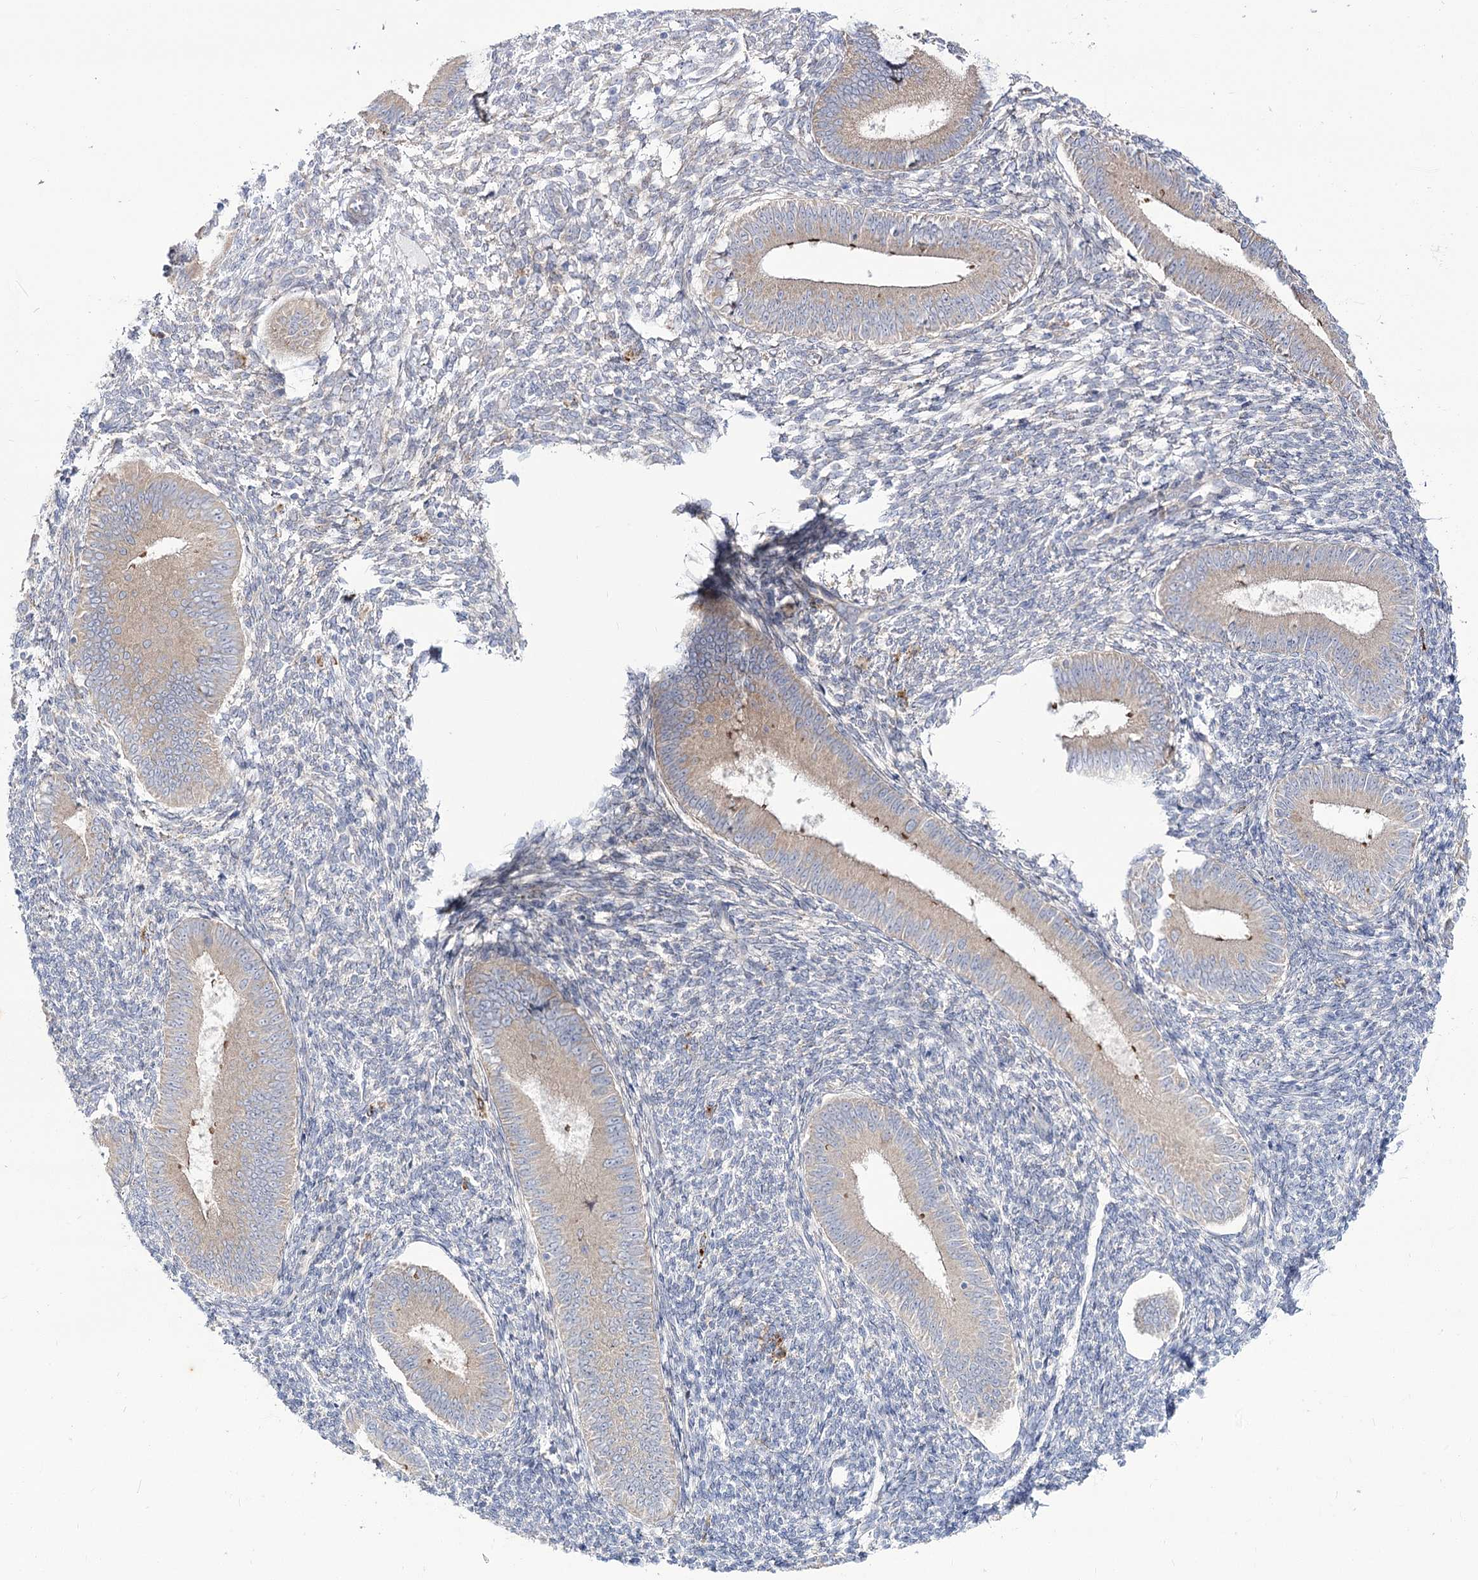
{"staining": {"intensity": "negative", "quantity": "none", "location": "none"}, "tissue": "endometrium", "cell_type": "Cells in endometrial stroma", "image_type": "normal", "snomed": [{"axis": "morphology", "description": "Normal tissue, NOS"}, {"axis": "topography", "description": "Uterus"}, {"axis": "topography", "description": "Endometrium"}], "caption": "IHC photomicrograph of normal human endometrium stained for a protein (brown), which reveals no positivity in cells in endometrial stroma.", "gene": "SUOX", "patient": {"sex": "female", "age": 48}}